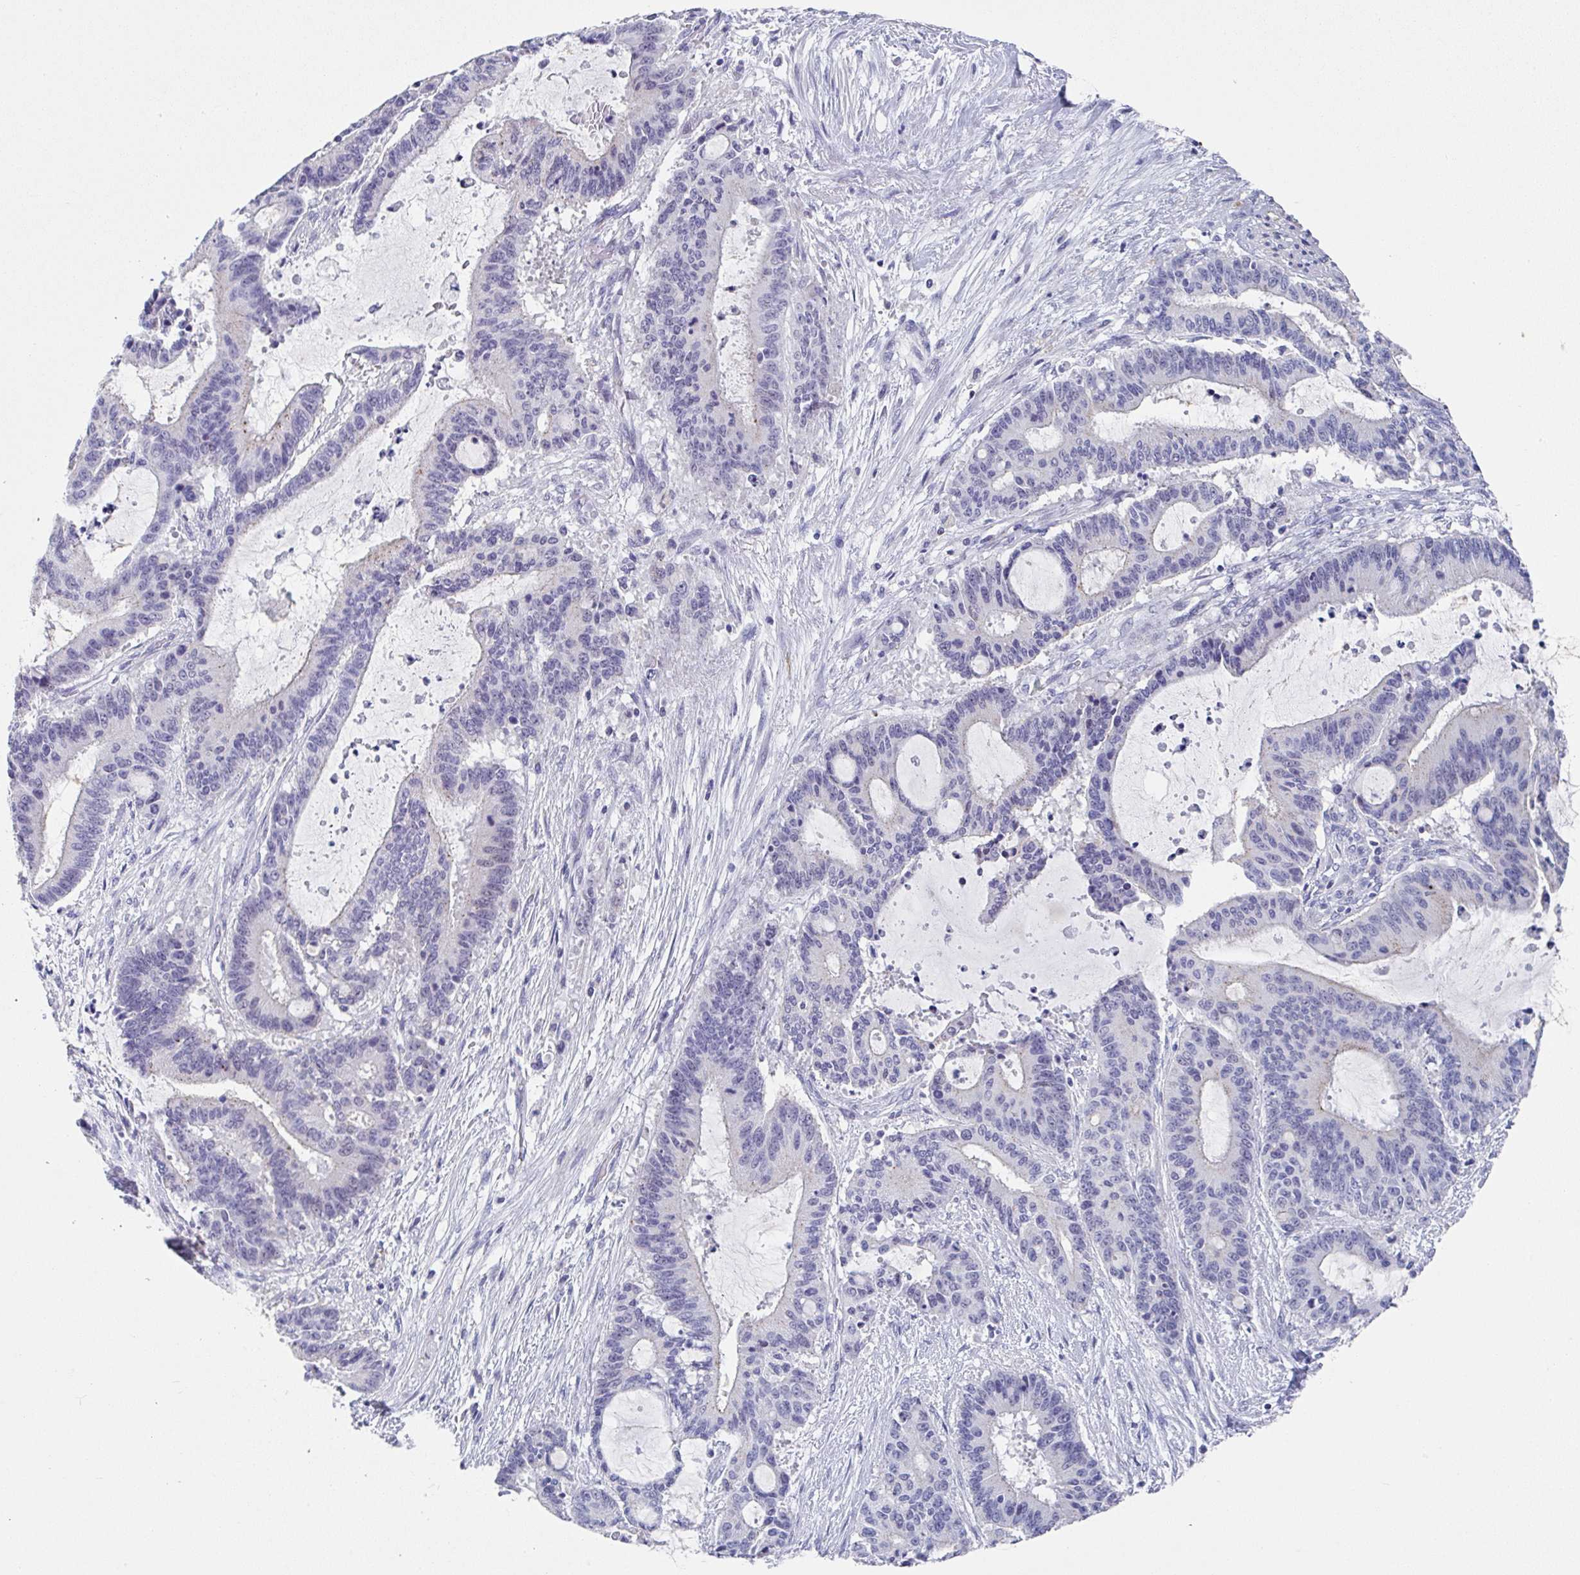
{"staining": {"intensity": "negative", "quantity": "none", "location": "none"}, "tissue": "liver cancer", "cell_type": "Tumor cells", "image_type": "cancer", "snomed": [{"axis": "morphology", "description": "Normal tissue, NOS"}, {"axis": "morphology", "description": "Cholangiocarcinoma"}, {"axis": "topography", "description": "Liver"}, {"axis": "topography", "description": "Peripheral nerve tissue"}], "caption": "A high-resolution histopathology image shows immunohistochemistry staining of liver cancer, which exhibits no significant expression in tumor cells.", "gene": "TNFRSF8", "patient": {"sex": "female", "age": 73}}